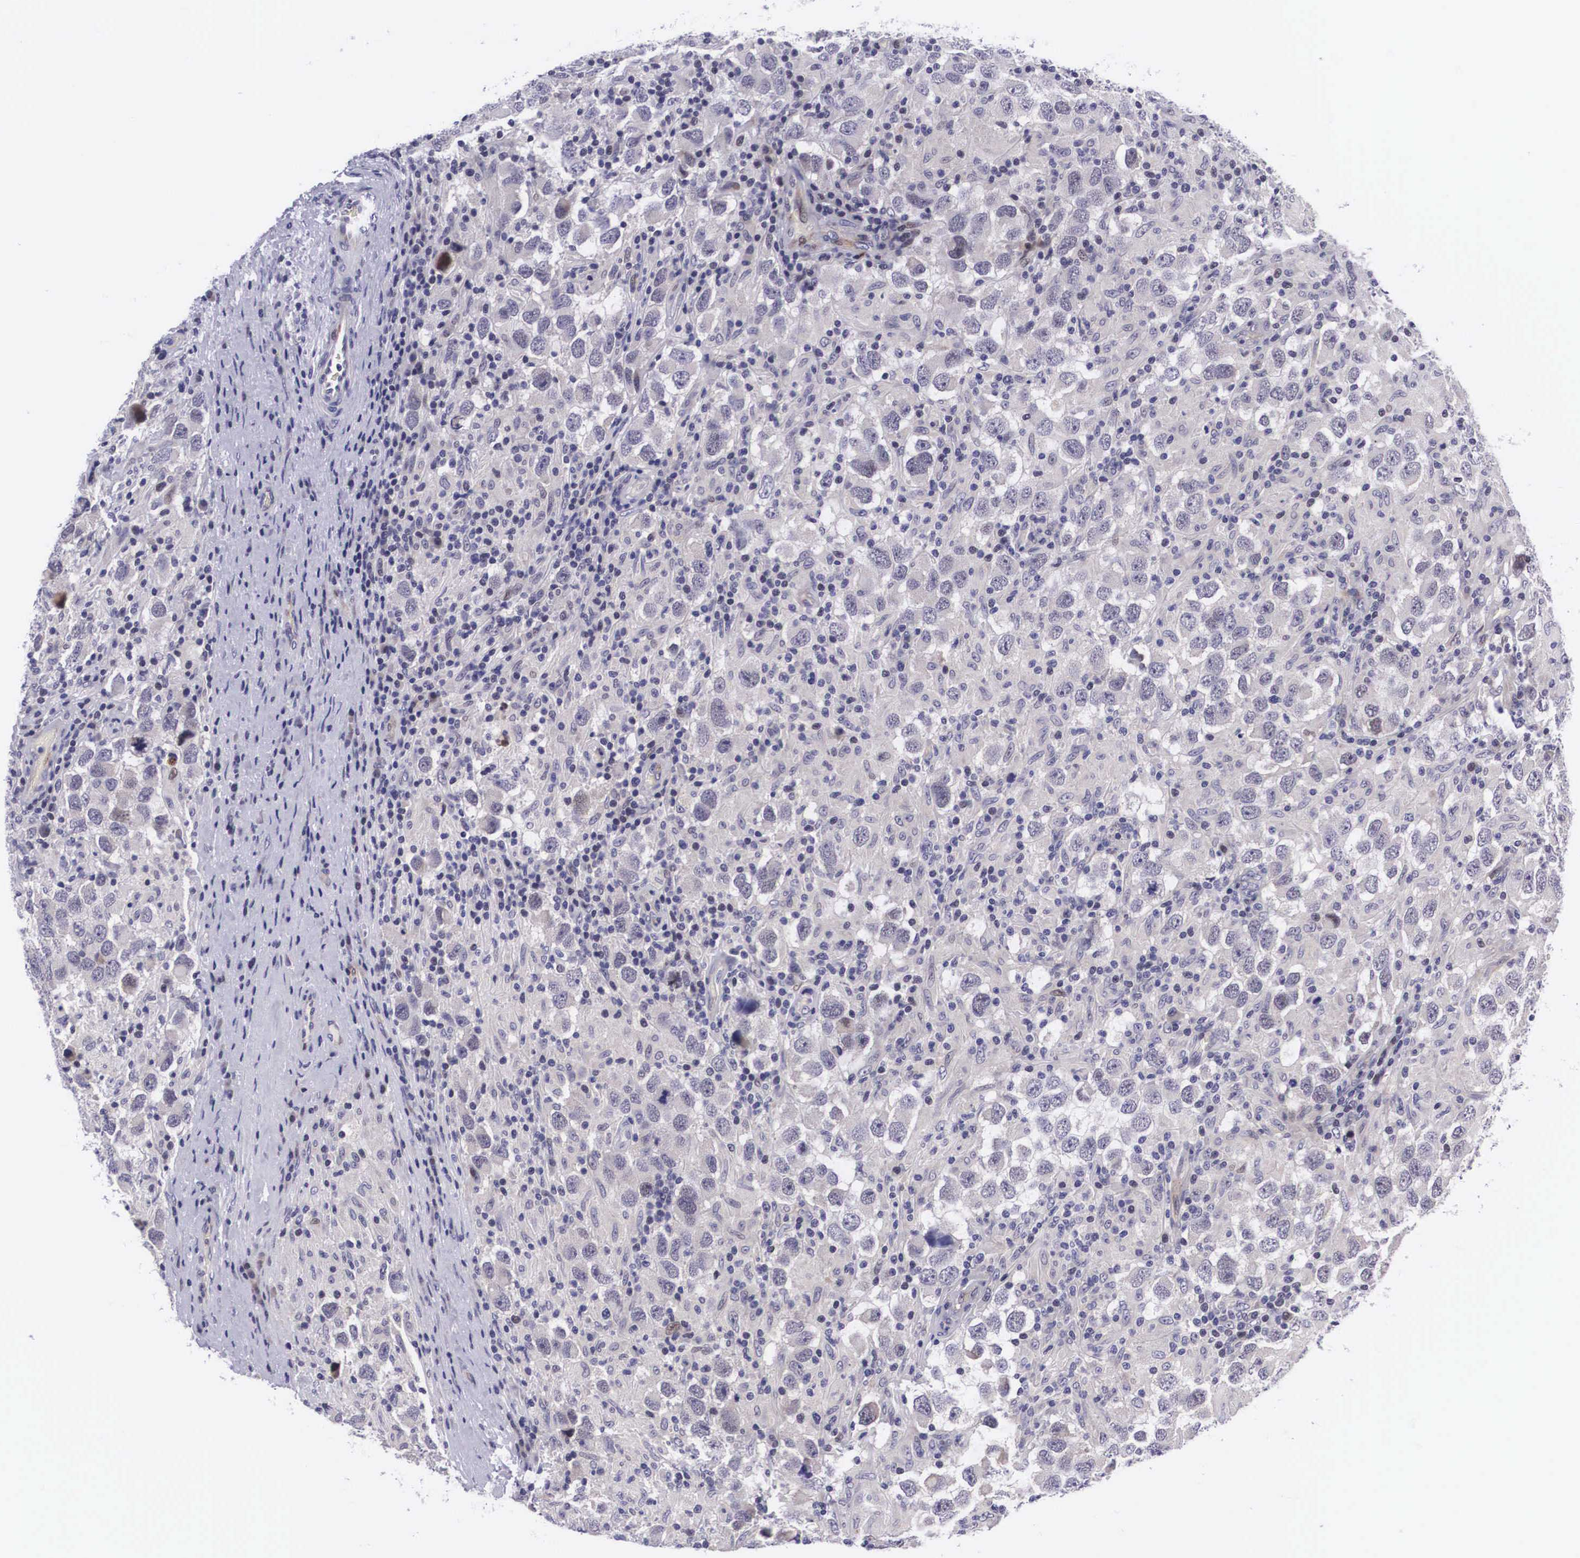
{"staining": {"intensity": "weak", "quantity": "<25%", "location": "cytoplasmic/membranous,nuclear"}, "tissue": "testis cancer", "cell_type": "Tumor cells", "image_type": "cancer", "snomed": [{"axis": "morphology", "description": "Carcinoma, Embryonal, NOS"}, {"axis": "topography", "description": "Testis"}], "caption": "DAB (3,3'-diaminobenzidine) immunohistochemical staining of human testis cancer displays no significant expression in tumor cells.", "gene": "EMID1", "patient": {"sex": "male", "age": 21}}